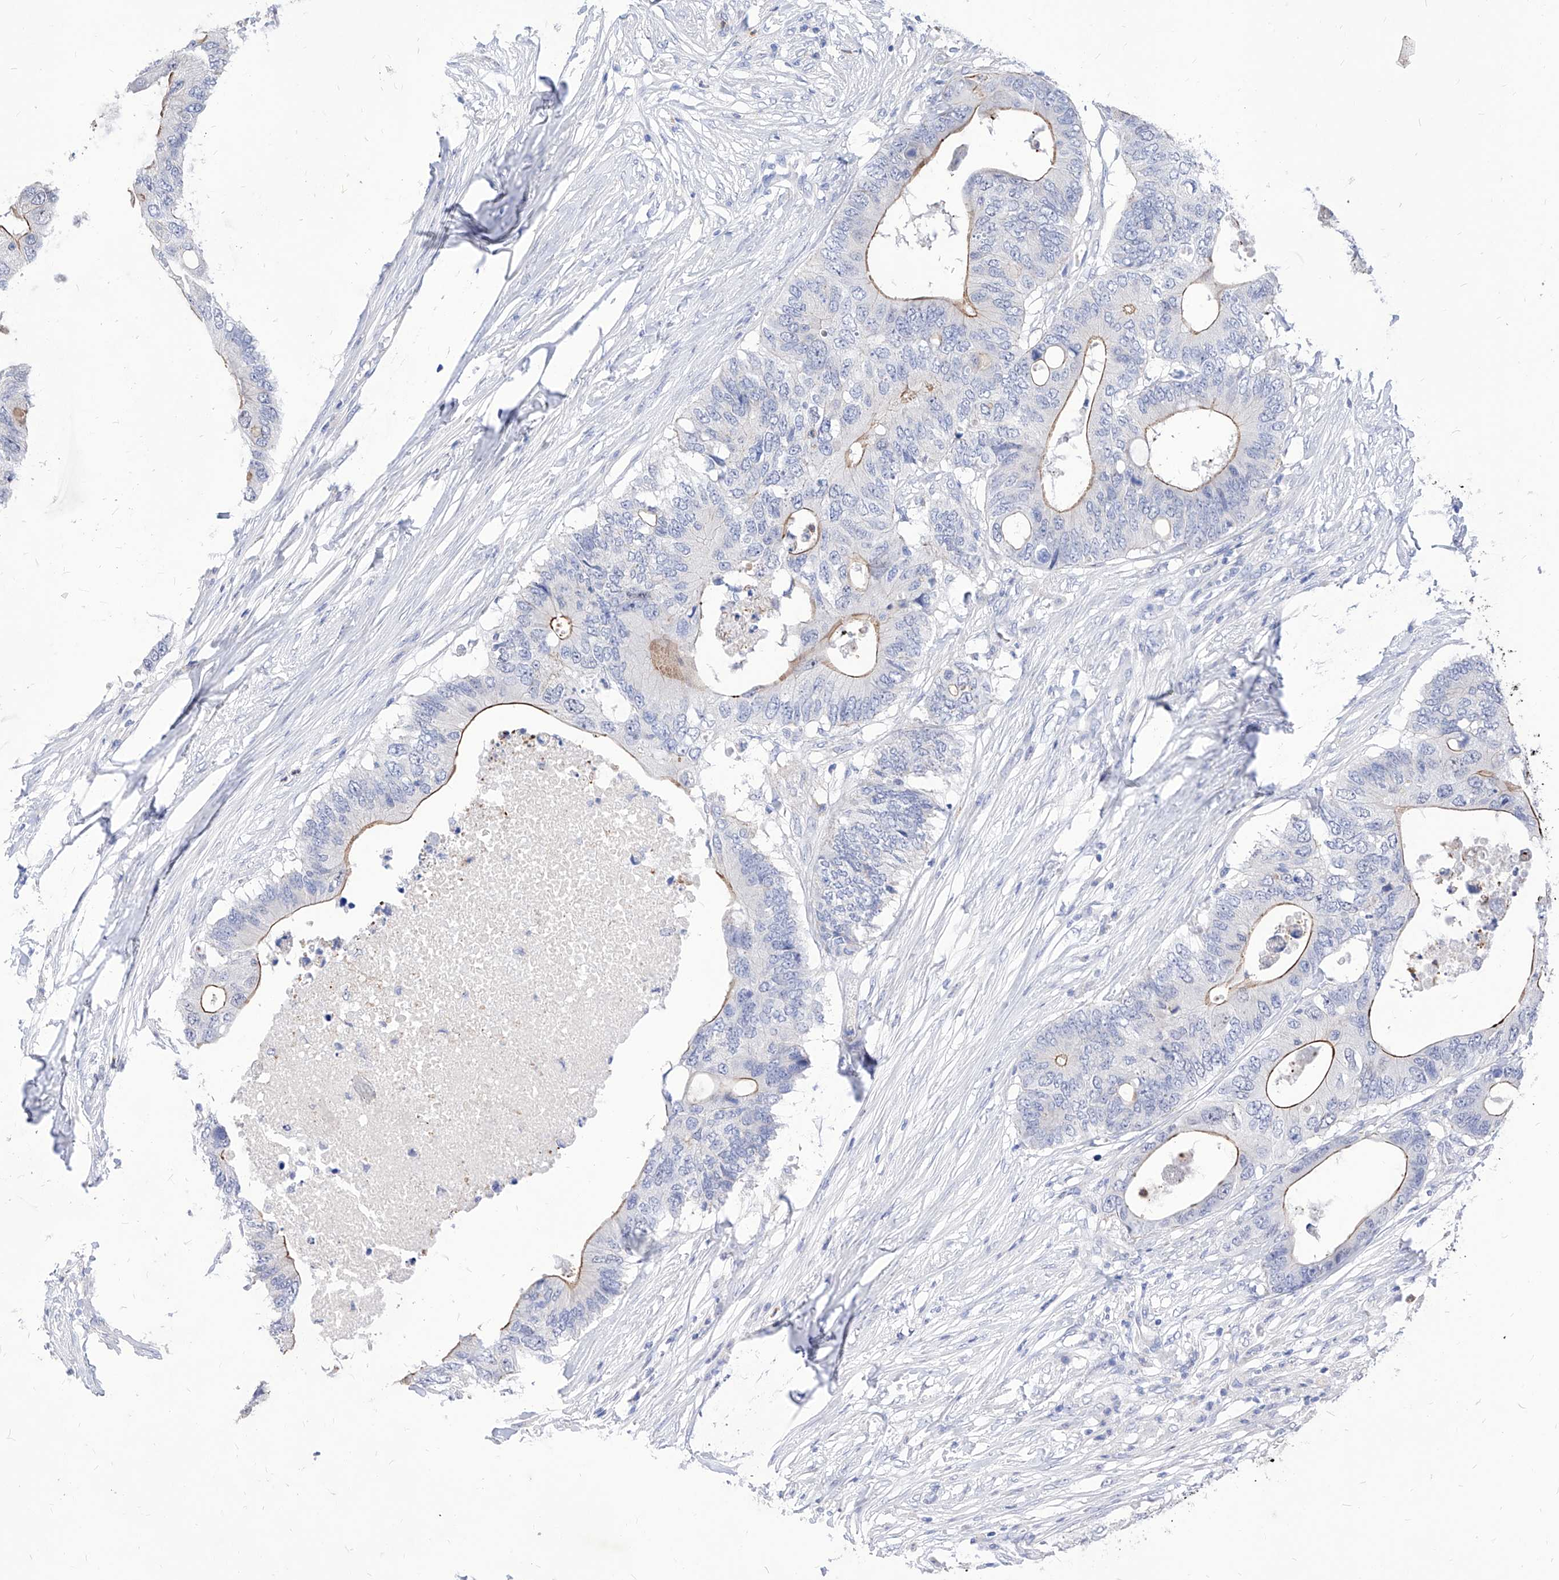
{"staining": {"intensity": "moderate", "quantity": "<25%", "location": "cytoplasmic/membranous"}, "tissue": "colorectal cancer", "cell_type": "Tumor cells", "image_type": "cancer", "snomed": [{"axis": "morphology", "description": "Adenocarcinoma, NOS"}, {"axis": "topography", "description": "Colon"}], "caption": "There is low levels of moderate cytoplasmic/membranous expression in tumor cells of colorectal adenocarcinoma, as demonstrated by immunohistochemical staining (brown color).", "gene": "VAX1", "patient": {"sex": "male", "age": 71}}